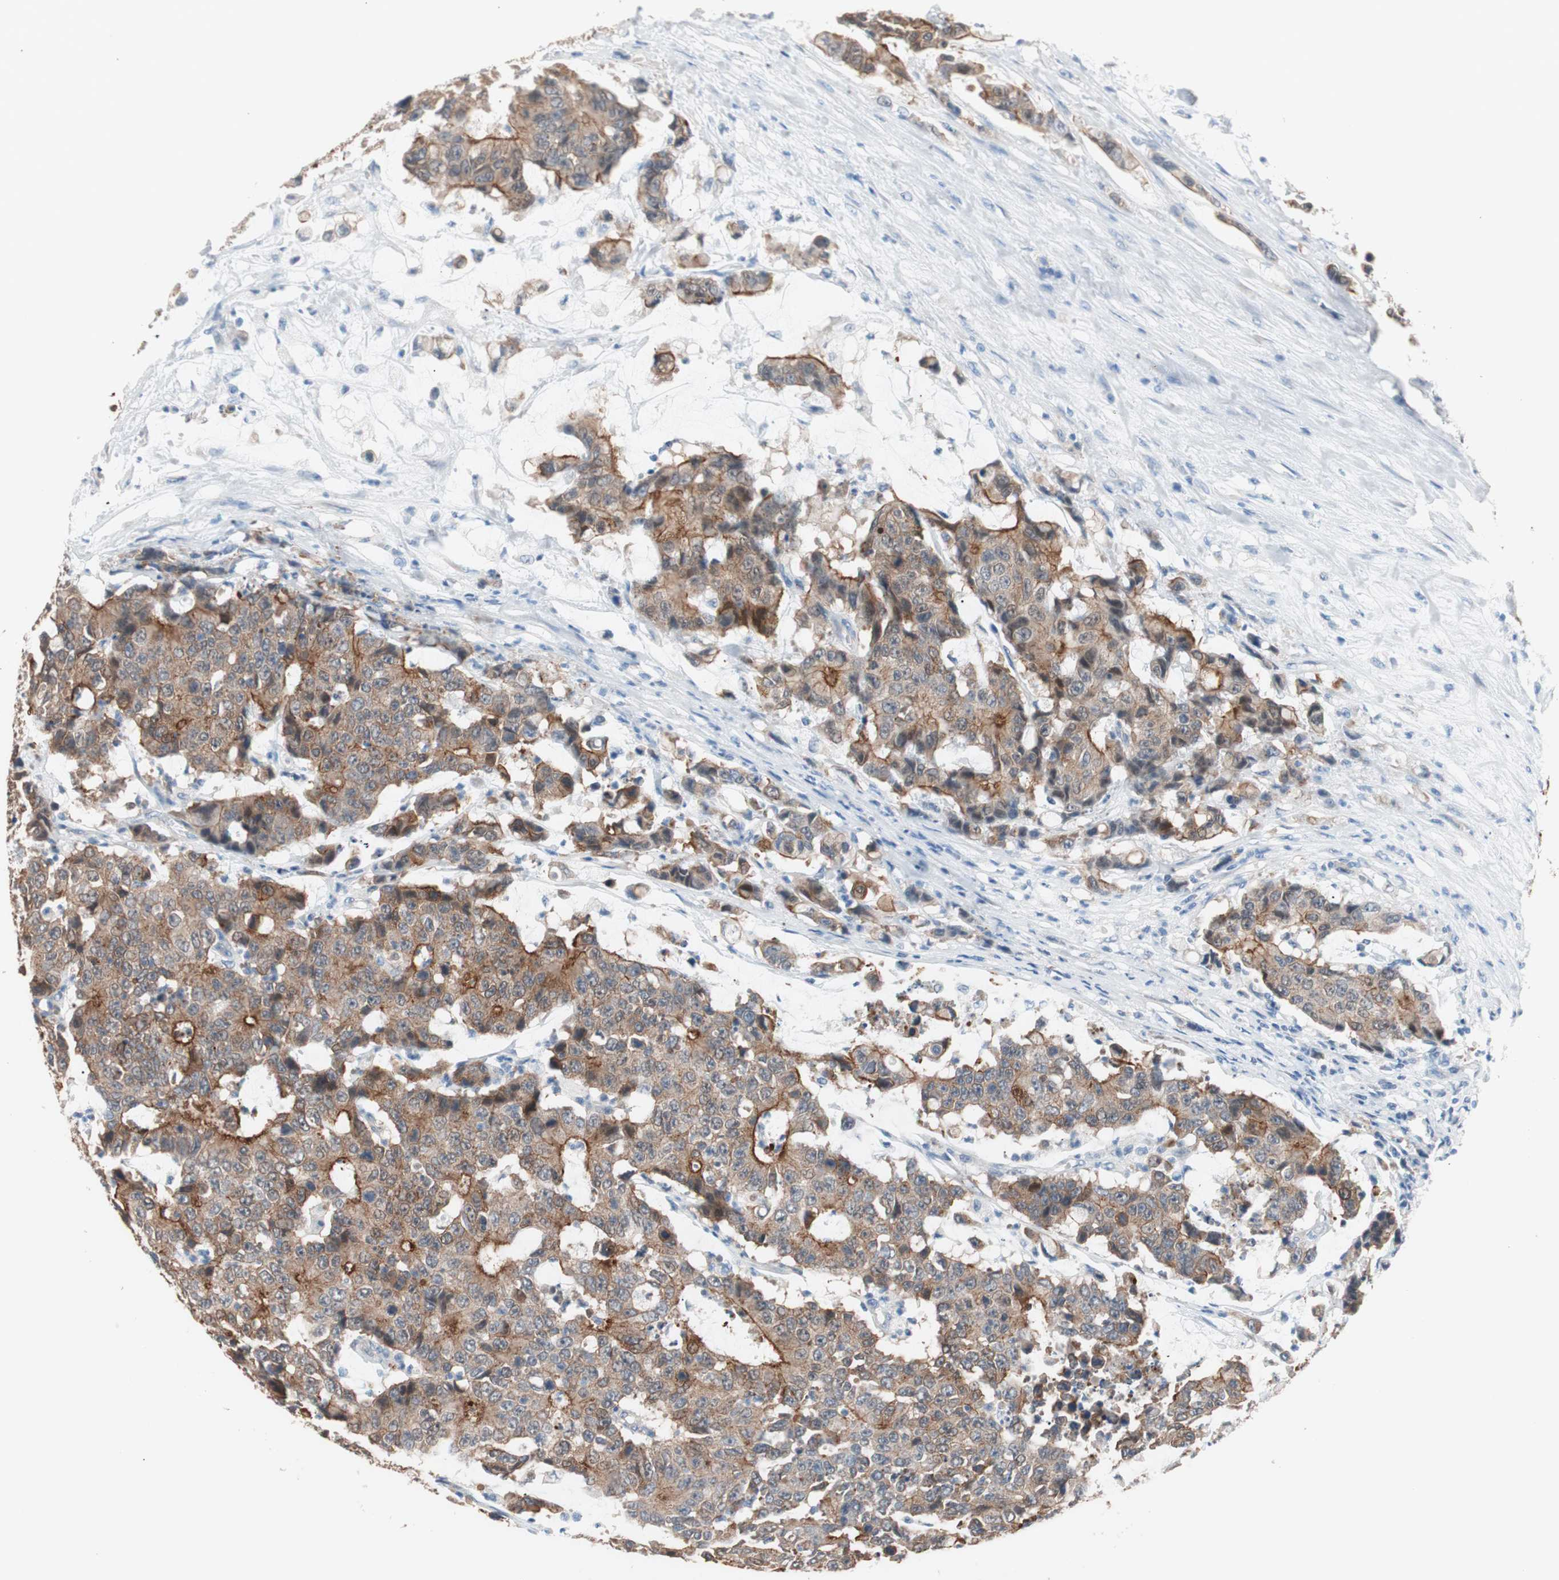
{"staining": {"intensity": "moderate", "quantity": ">75%", "location": "cytoplasmic/membranous"}, "tissue": "colorectal cancer", "cell_type": "Tumor cells", "image_type": "cancer", "snomed": [{"axis": "morphology", "description": "Adenocarcinoma, NOS"}, {"axis": "topography", "description": "Colon"}], "caption": "Colorectal adenocarcinoma stained with immunohistochemistry (IHC) exhibits moderate cytoplasmic/membranous expression in approximately >75% of tumor cells.", "gene": "VIL1", "patient": {"sex": "female", "age": 86}}